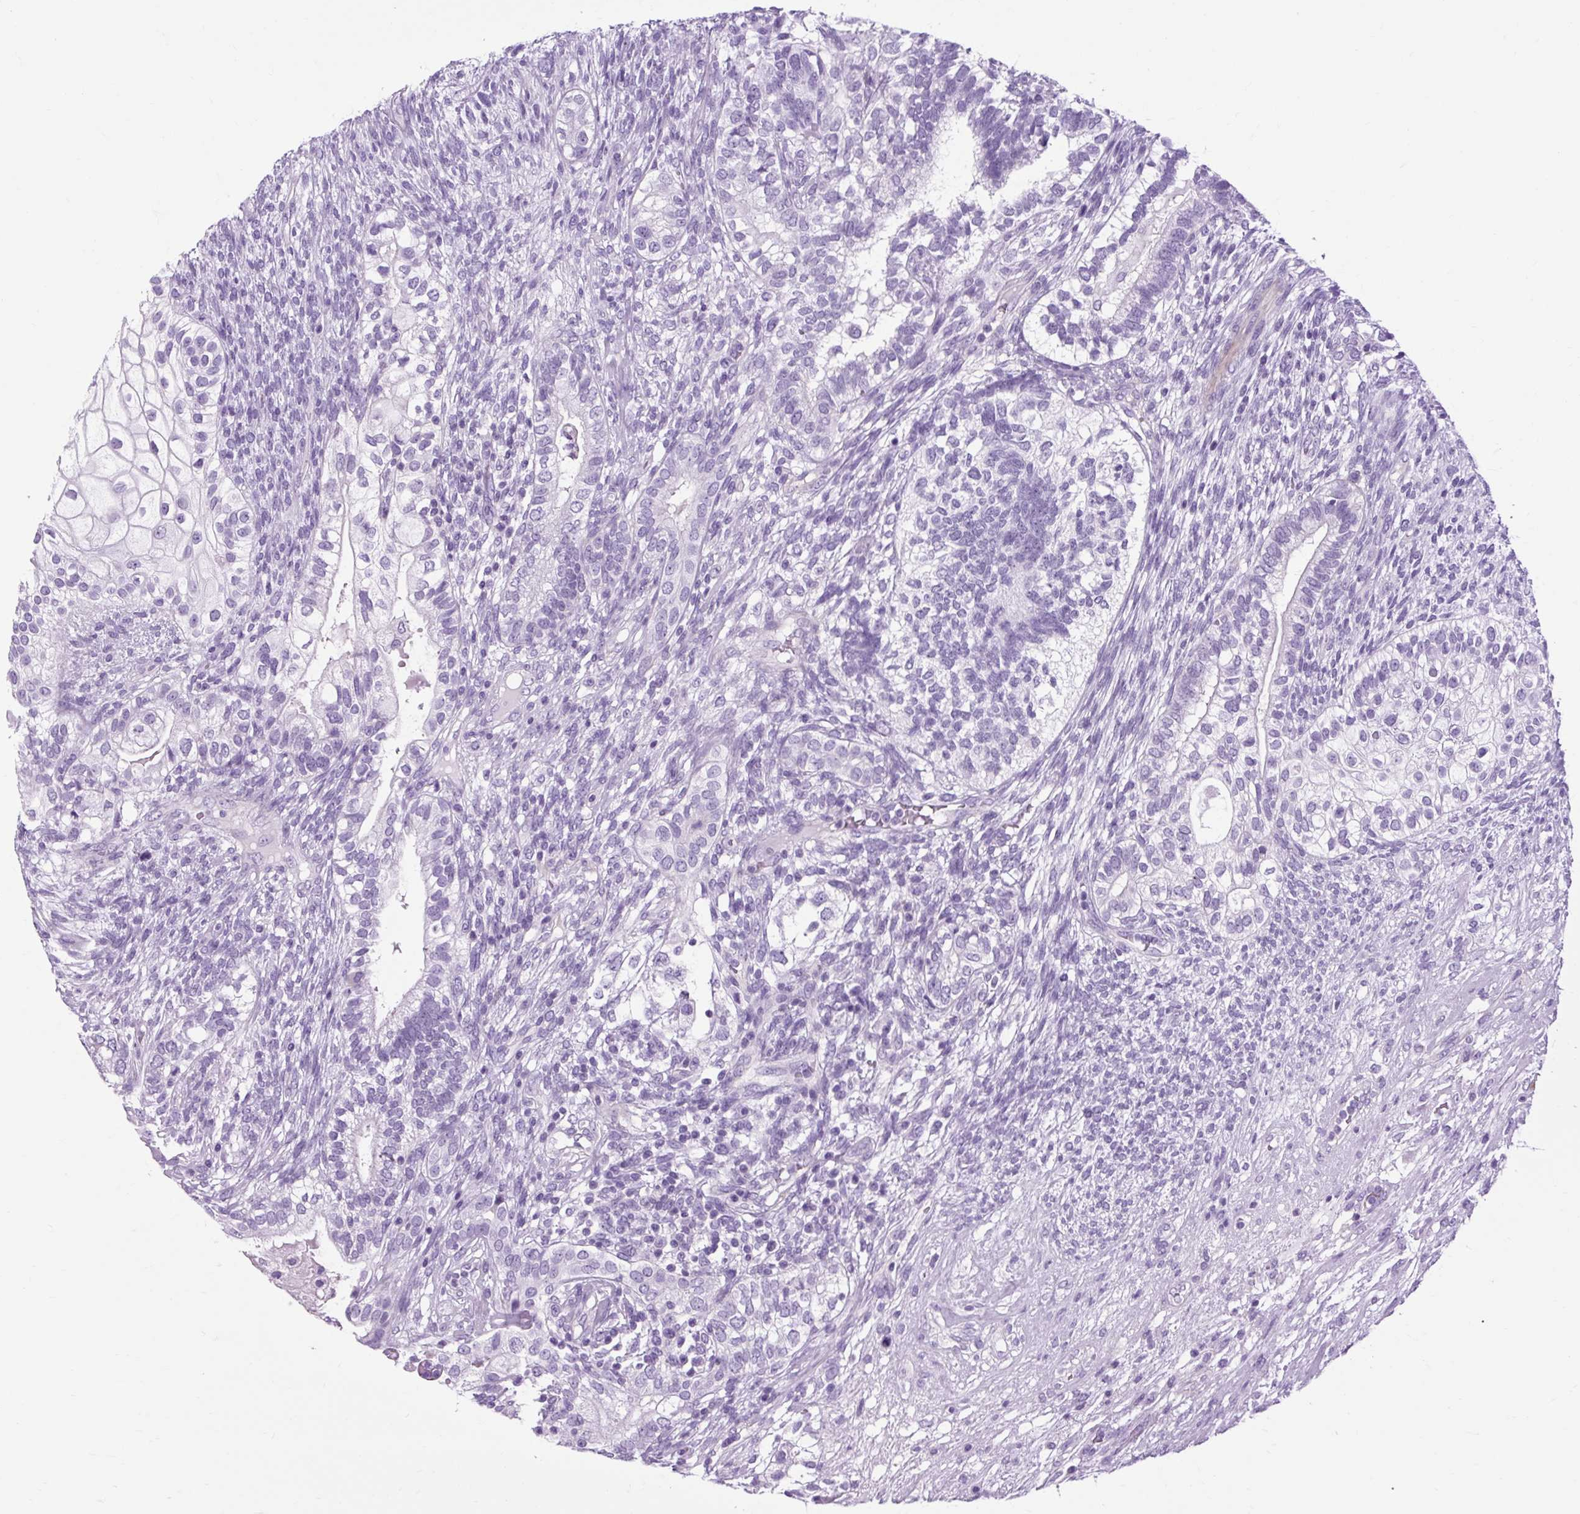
{"staining": {"intensity": "negative", "quantity": "none", "location": "none"}, "tissue": "testis cancer", "cell_type": "Tumor cells", "image_type": "cancer", "snomed": [{"axis": "morphology", "description": "Seminoma, NOS"}, {"axis": "morphology", "description": "Carcinoma, Embryonal, NOS"}, {"axis": "topography", "description": "Testis"}], "caption": "Immunohistochemistry histopathology image of neoplastic tissue: seminoma (testis) stained with DAB (3,3'-diaminobenzidine) shows no significant protein positivity in tumor cells.", "gene": "OOEP", "patient": {"sex": "male", "age": 41}}